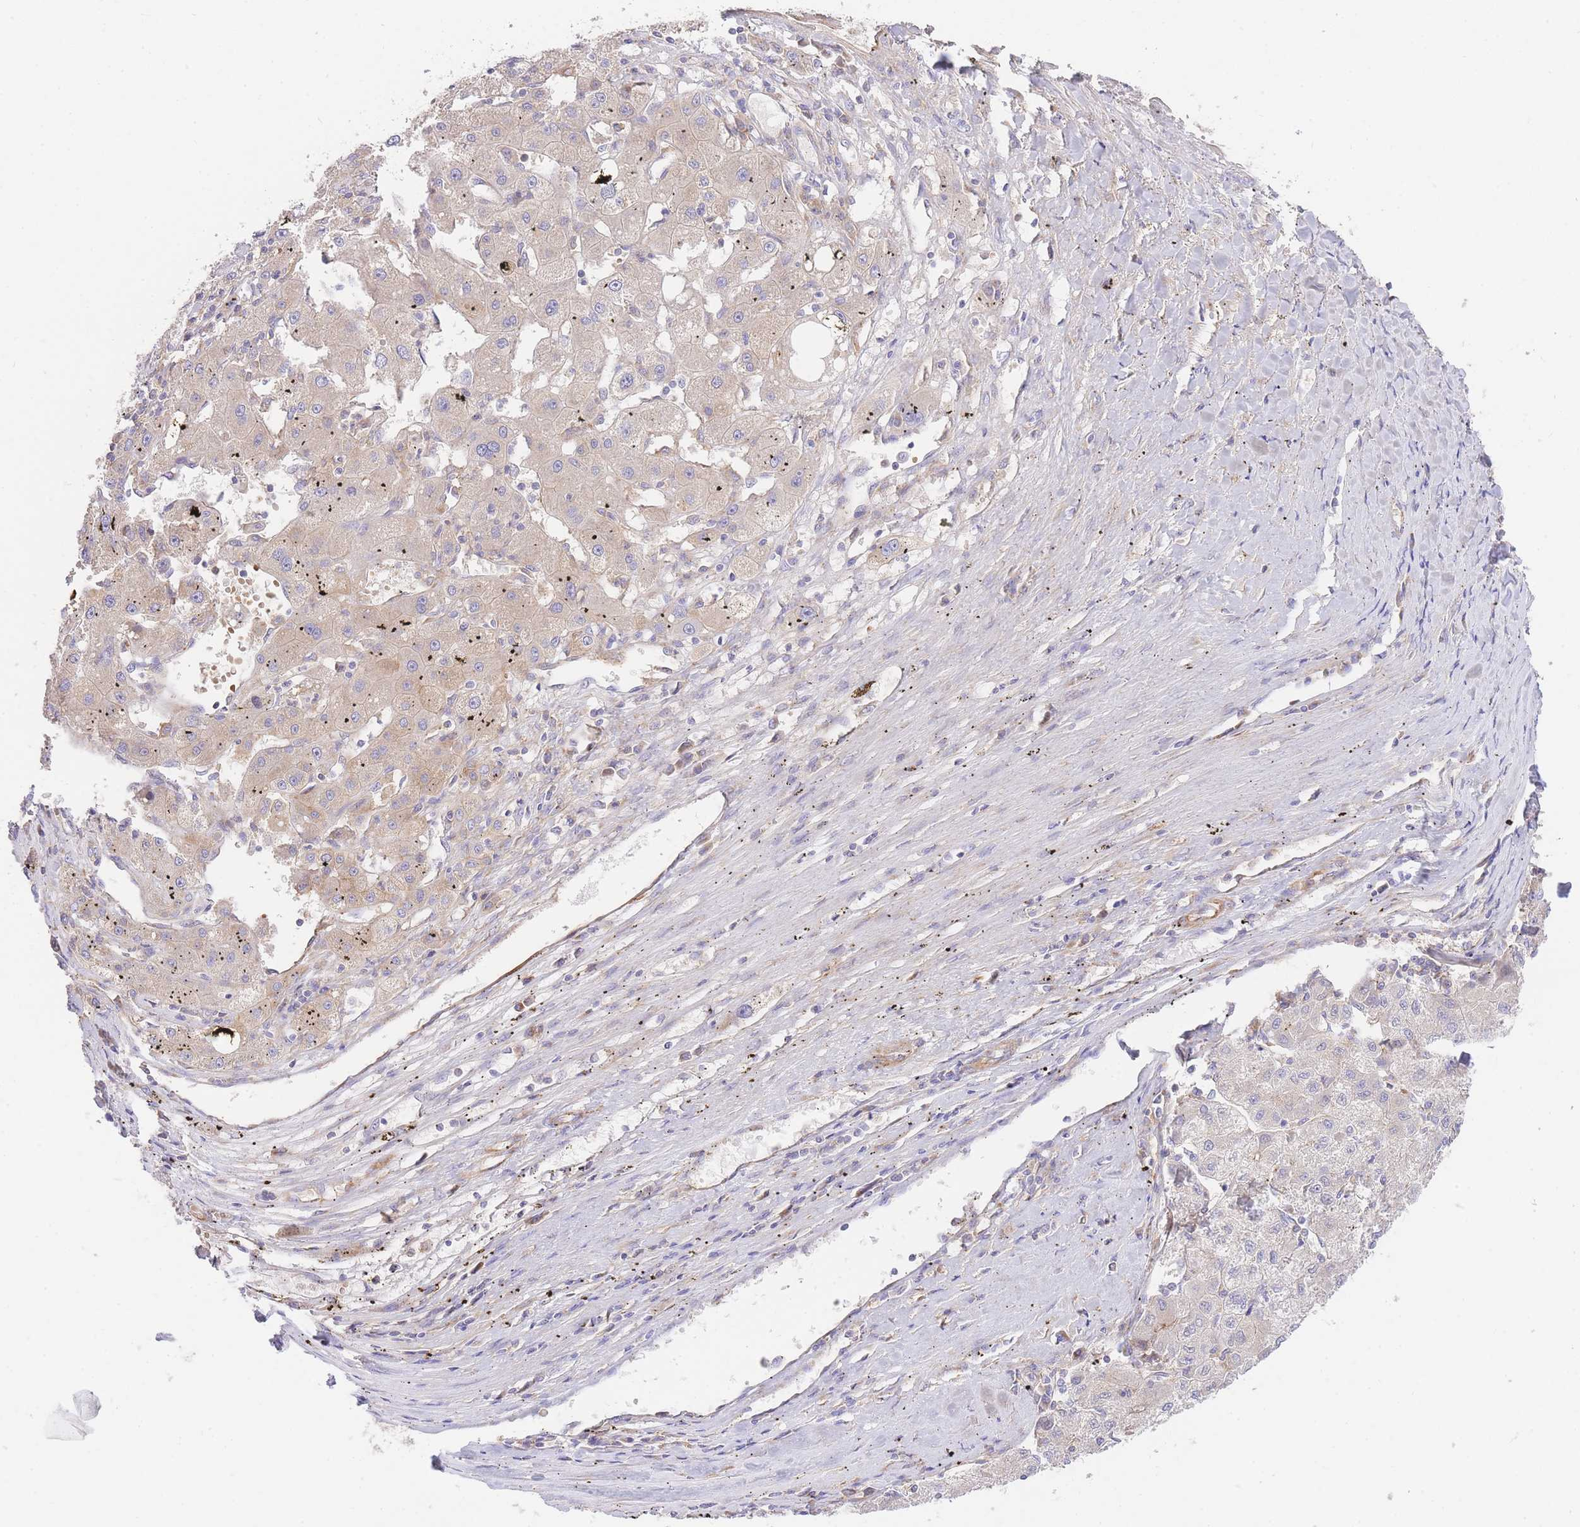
{"staining": {"intensity": "negative", "quantity": "none", "location": "none"}, "tissue": "liver cancer", "cell_type": "Tumor cells", "image_type": "cancer", "snomed": [{"axis": "morphology", "description": "Carcinoma, Hepatocellular, NOS"}, {"axis": "topography", "description": "Liver"}], "caption": "This is an immunohistochemistry histopathology image of human liver cancer. There is no staining in tumor cells.", "gene": "INSYN2B", "patient": {"sex": "male", "age": 72}}